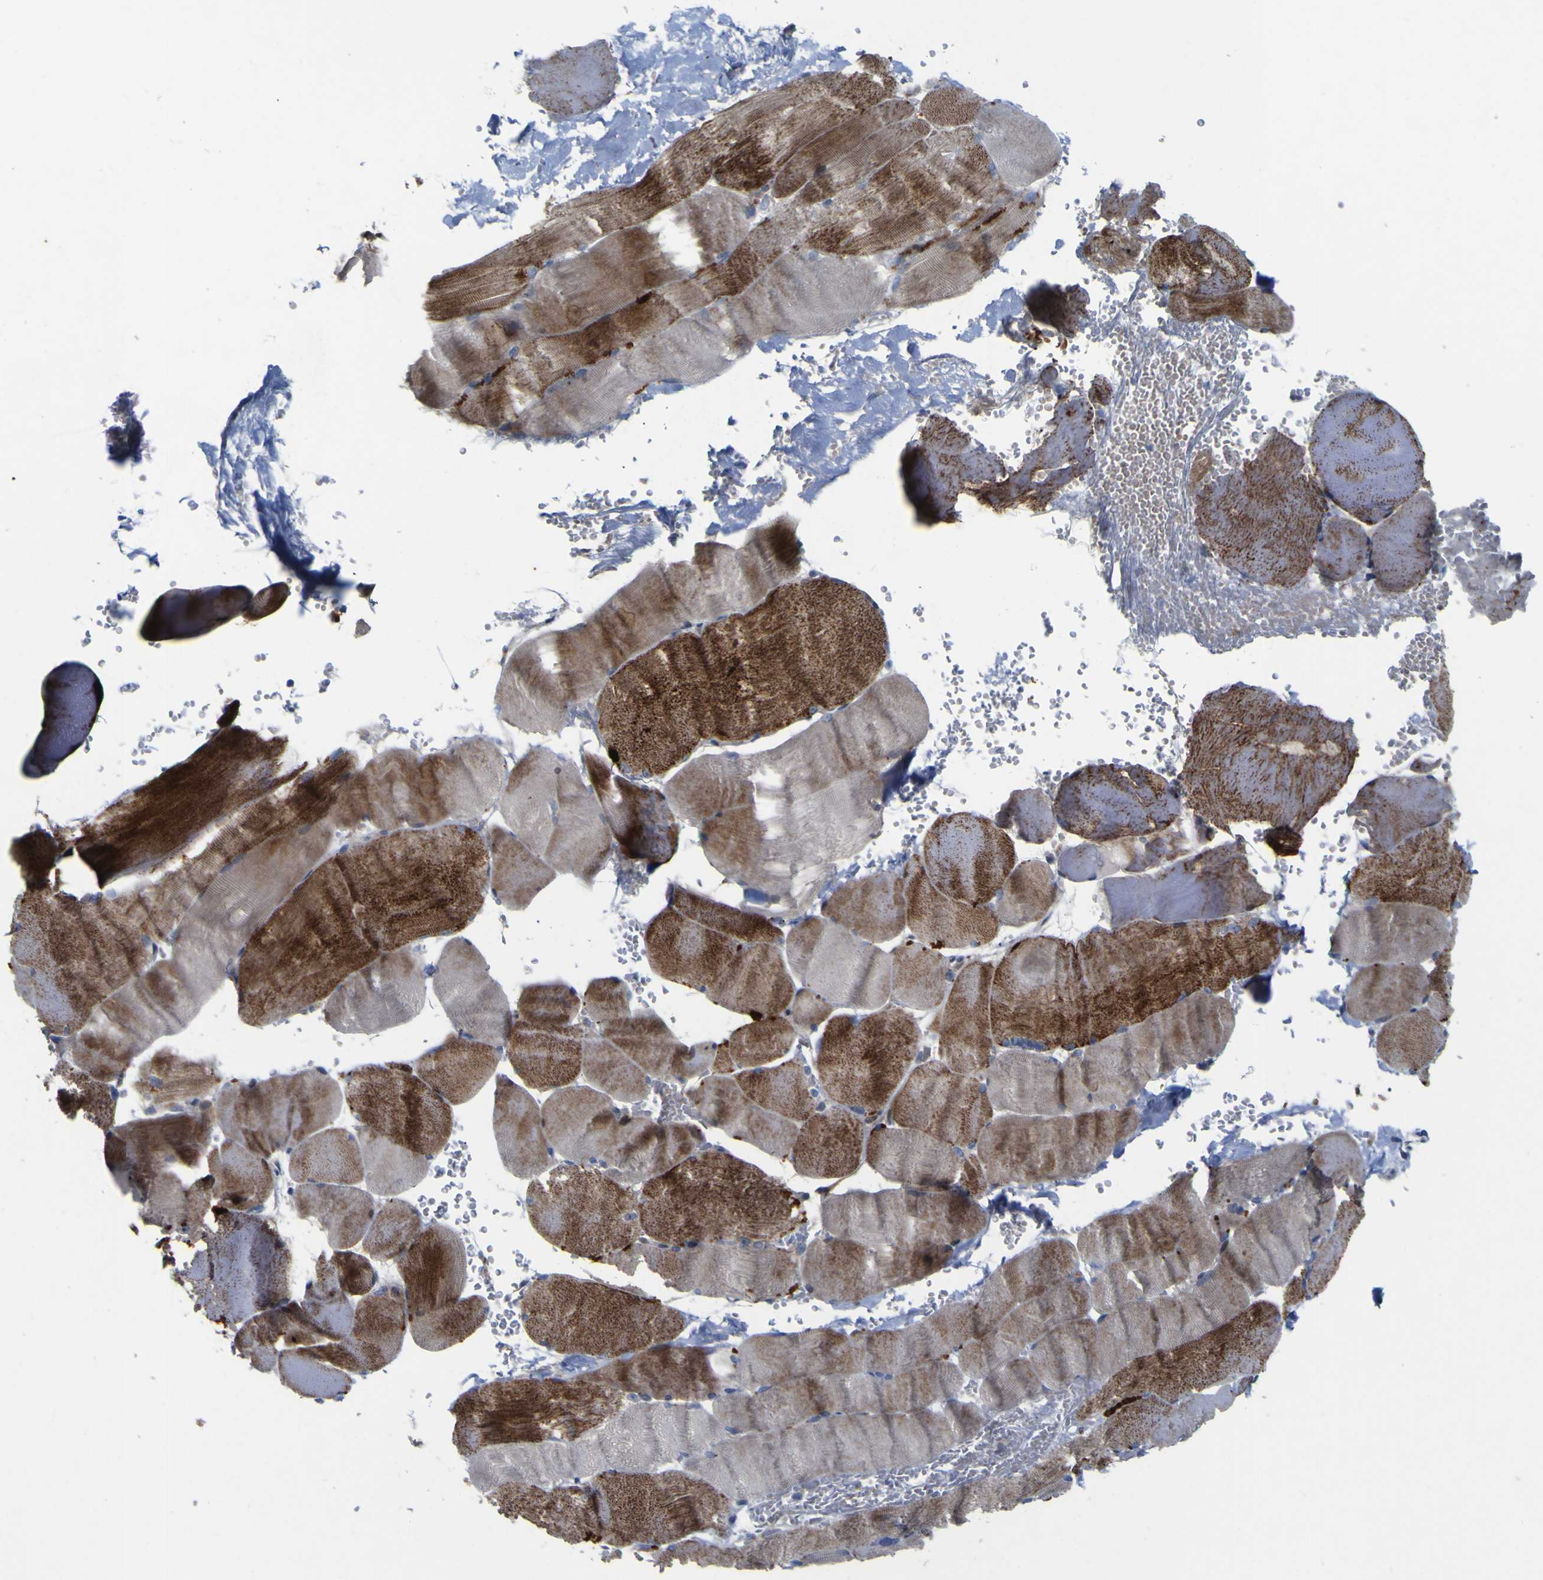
{"staining": {"intensity": "moderate", "quantity": "25%-75%", "location": "cytoplasmic/membranous"}, "tissue": "skeletal muscle", "cell_type": "Myocytes", "image_type": "normal", "snomed": [{"axis": "morphology", "description": "Normal tissue, NOS"}, {"axis": "topography", "description": "Skin"}, {"axis": "topography", "description": "Skeletal muscle"}], "caption": "About 25%-75% of myocytes in benign human skeletal muscle show moderate cytoplasmic/membranous protein positivity as visualized by brown immunohistochemical staining.", "gene": "NAV1", "patient": {"sex": "male", "age": 83}}